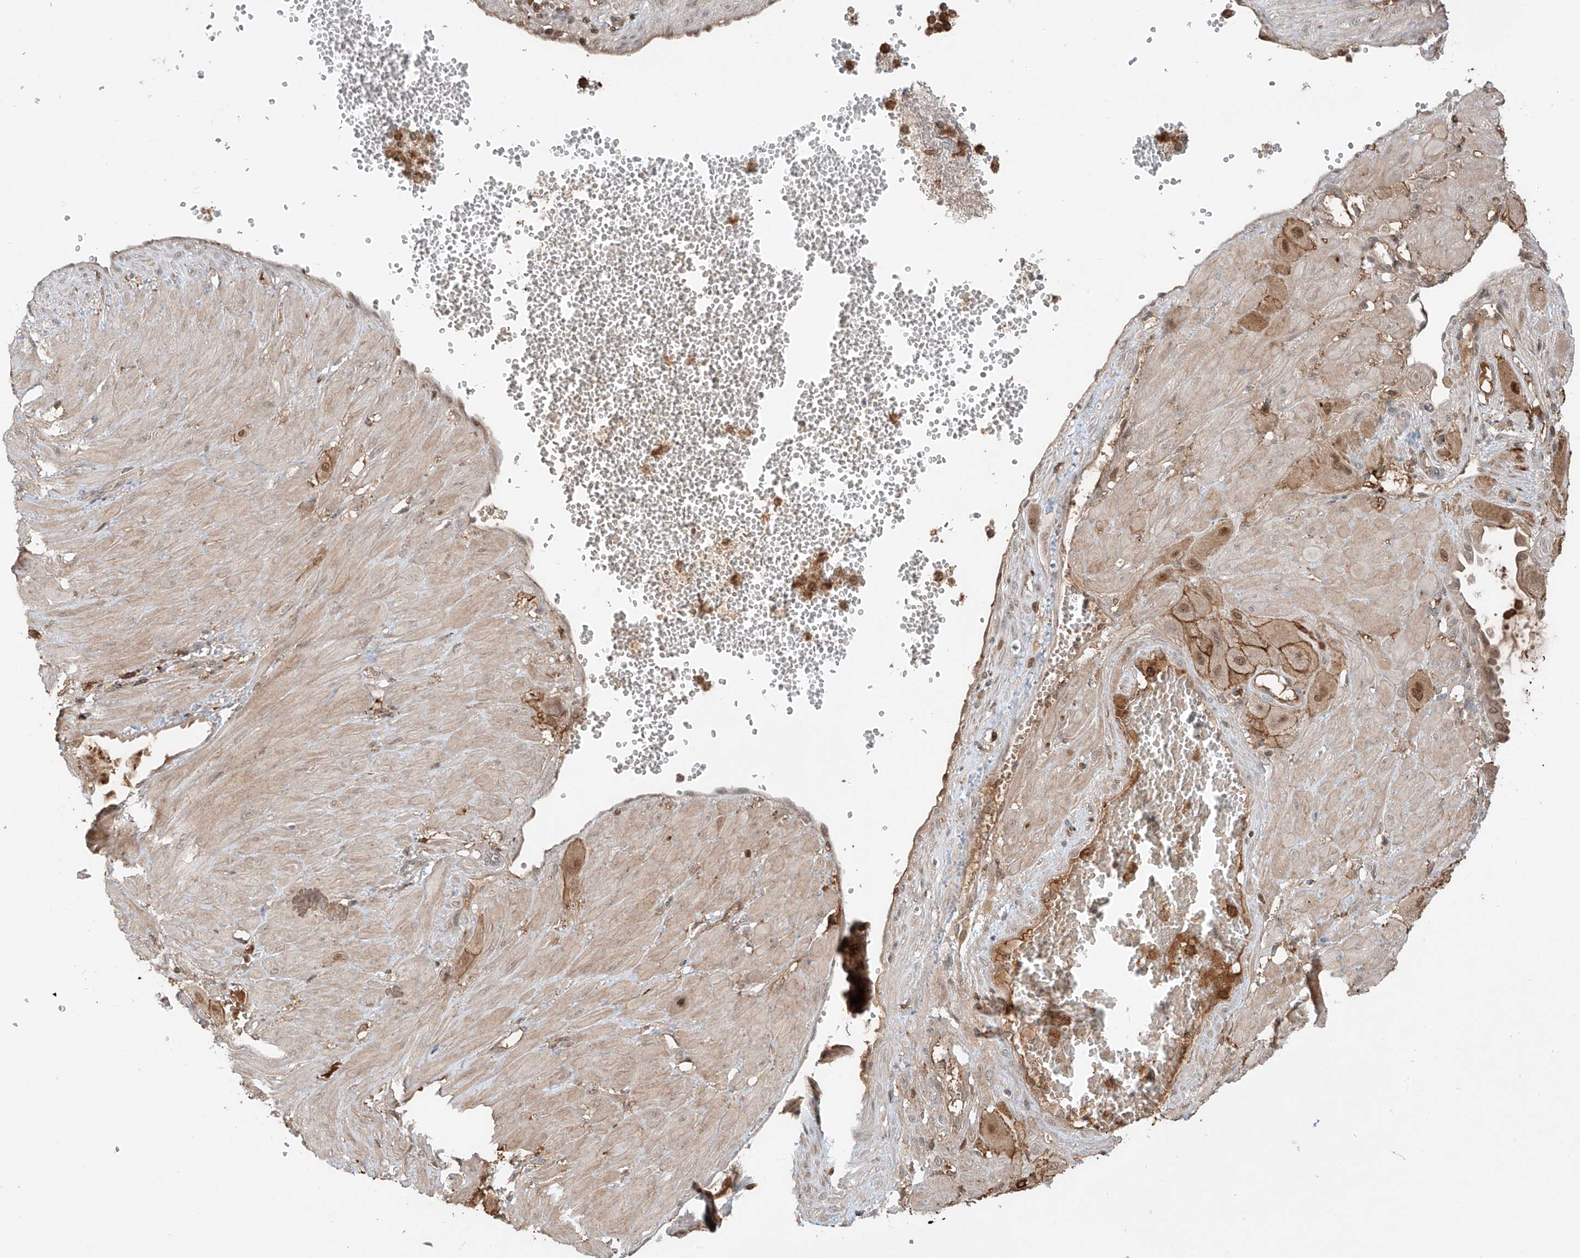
{"staining": {"intensity": "moderate", "quantity": ">75%", "location": "cytoplasmic/membranous,nuclear"}, "tissue": "cervical cancer", "cell_type": "Tumor cells", "image_type": "cancer", "snomed": [{"axis": "morphology", "description": "Squamous cell carcinoma, NOS"}, {"axis": "topography", "description": "Cervix"}], "caption": "About >75% of tumor cells in human squamous cell carcinoma (cervical) display moderate cytoplasmic/membranous and nuclear protein staining as visualized by brown immunohistochemical staining.", "gene": "CEP162", "patient": {"sex": "female", "age": 34}}